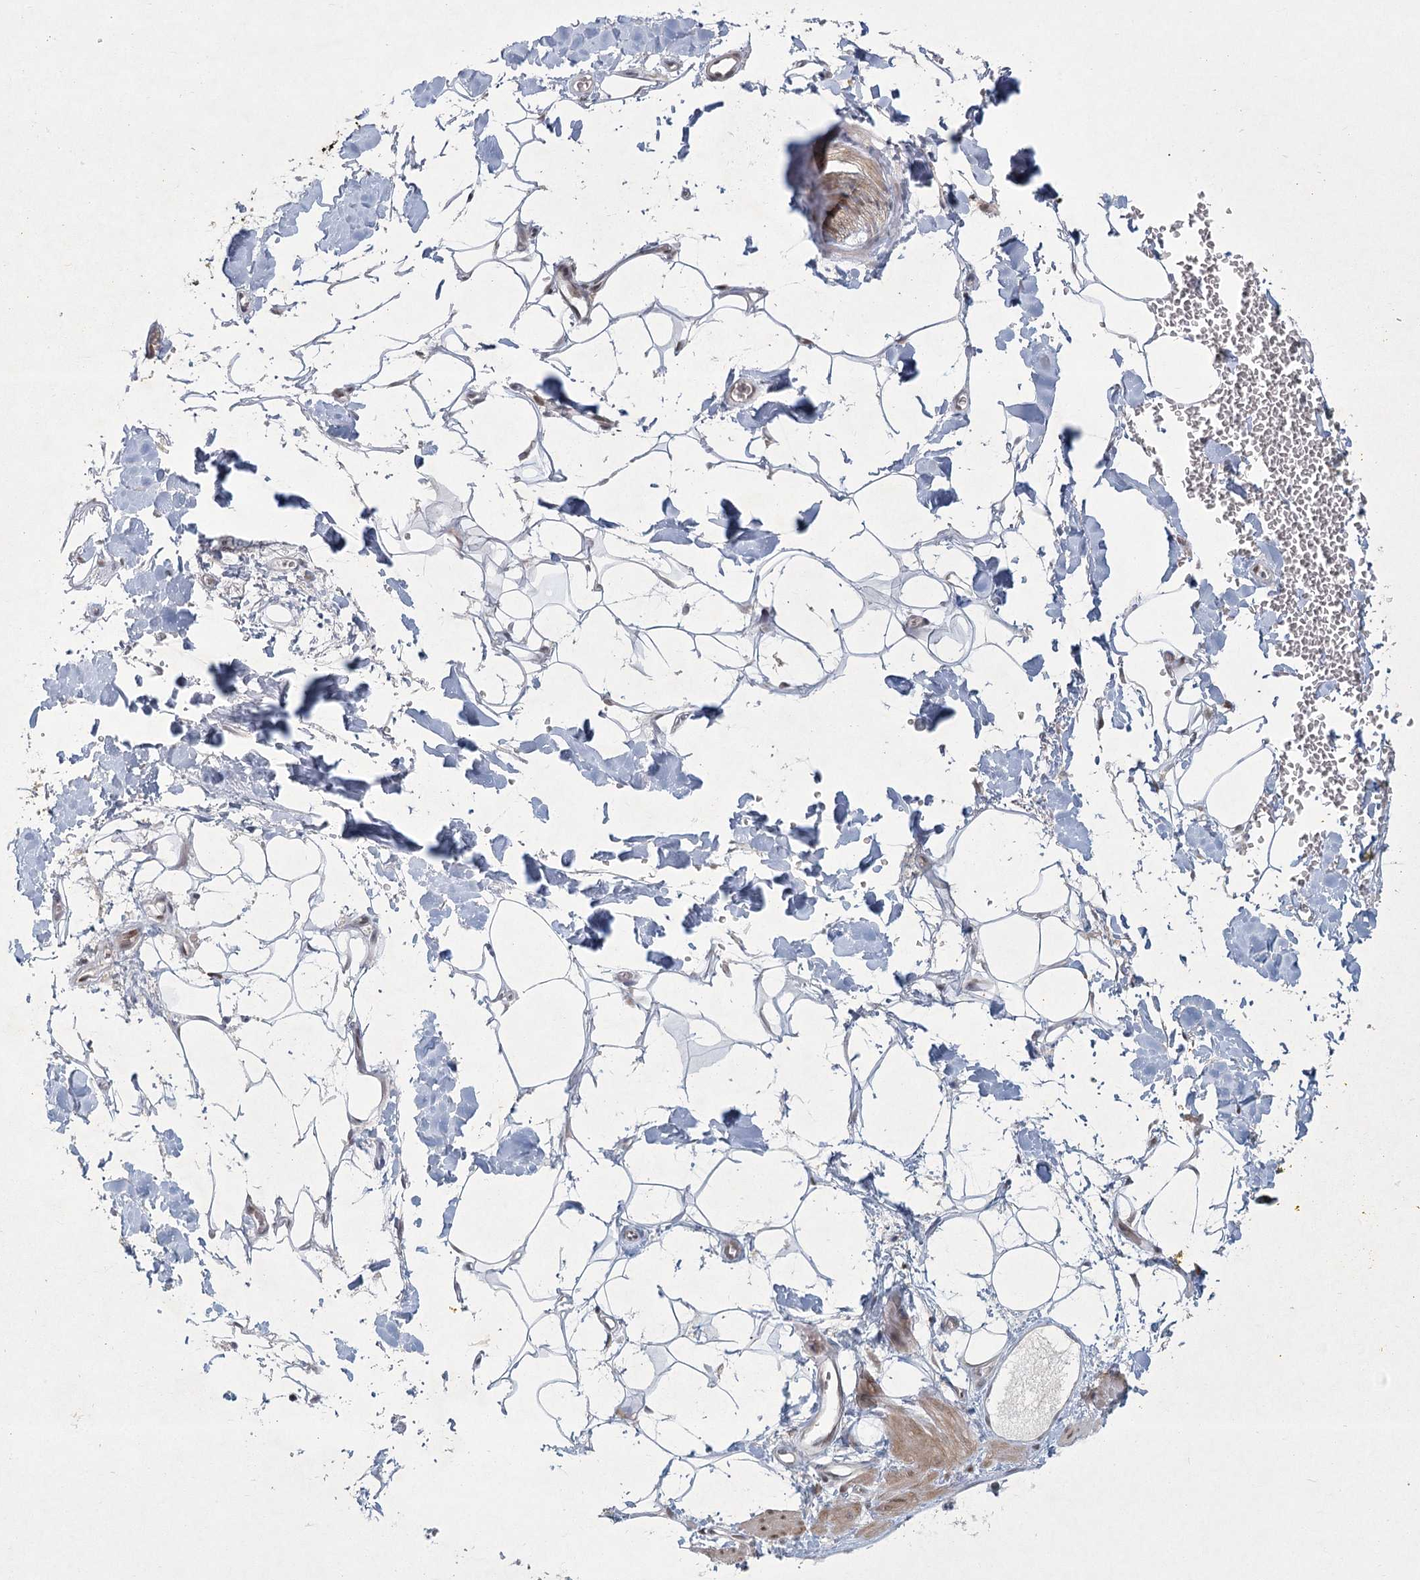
{"staining": {"intensity": "negative", "quantity": "none", "location": "none"}, "tissue": "adipose tissue", "cell_type": "Adipocytes", "image_type": "normal", "snomed": [{"axis": "morphology", "description": "Normal tissue, NOS"}, {"axis": "morphology", "description": "Adenocarcinoma, NOS"}, {"axis": "topography", "description": "Pancreas"}, {"axis": "topography", "description": "Peripheral nerve tissue"}], "caption": "The histopathology image demonstrates no staining of adipocytes in benign adipose tissue.", "gene": "CIB4", "patient": {"sex": "male", "age": 59}}